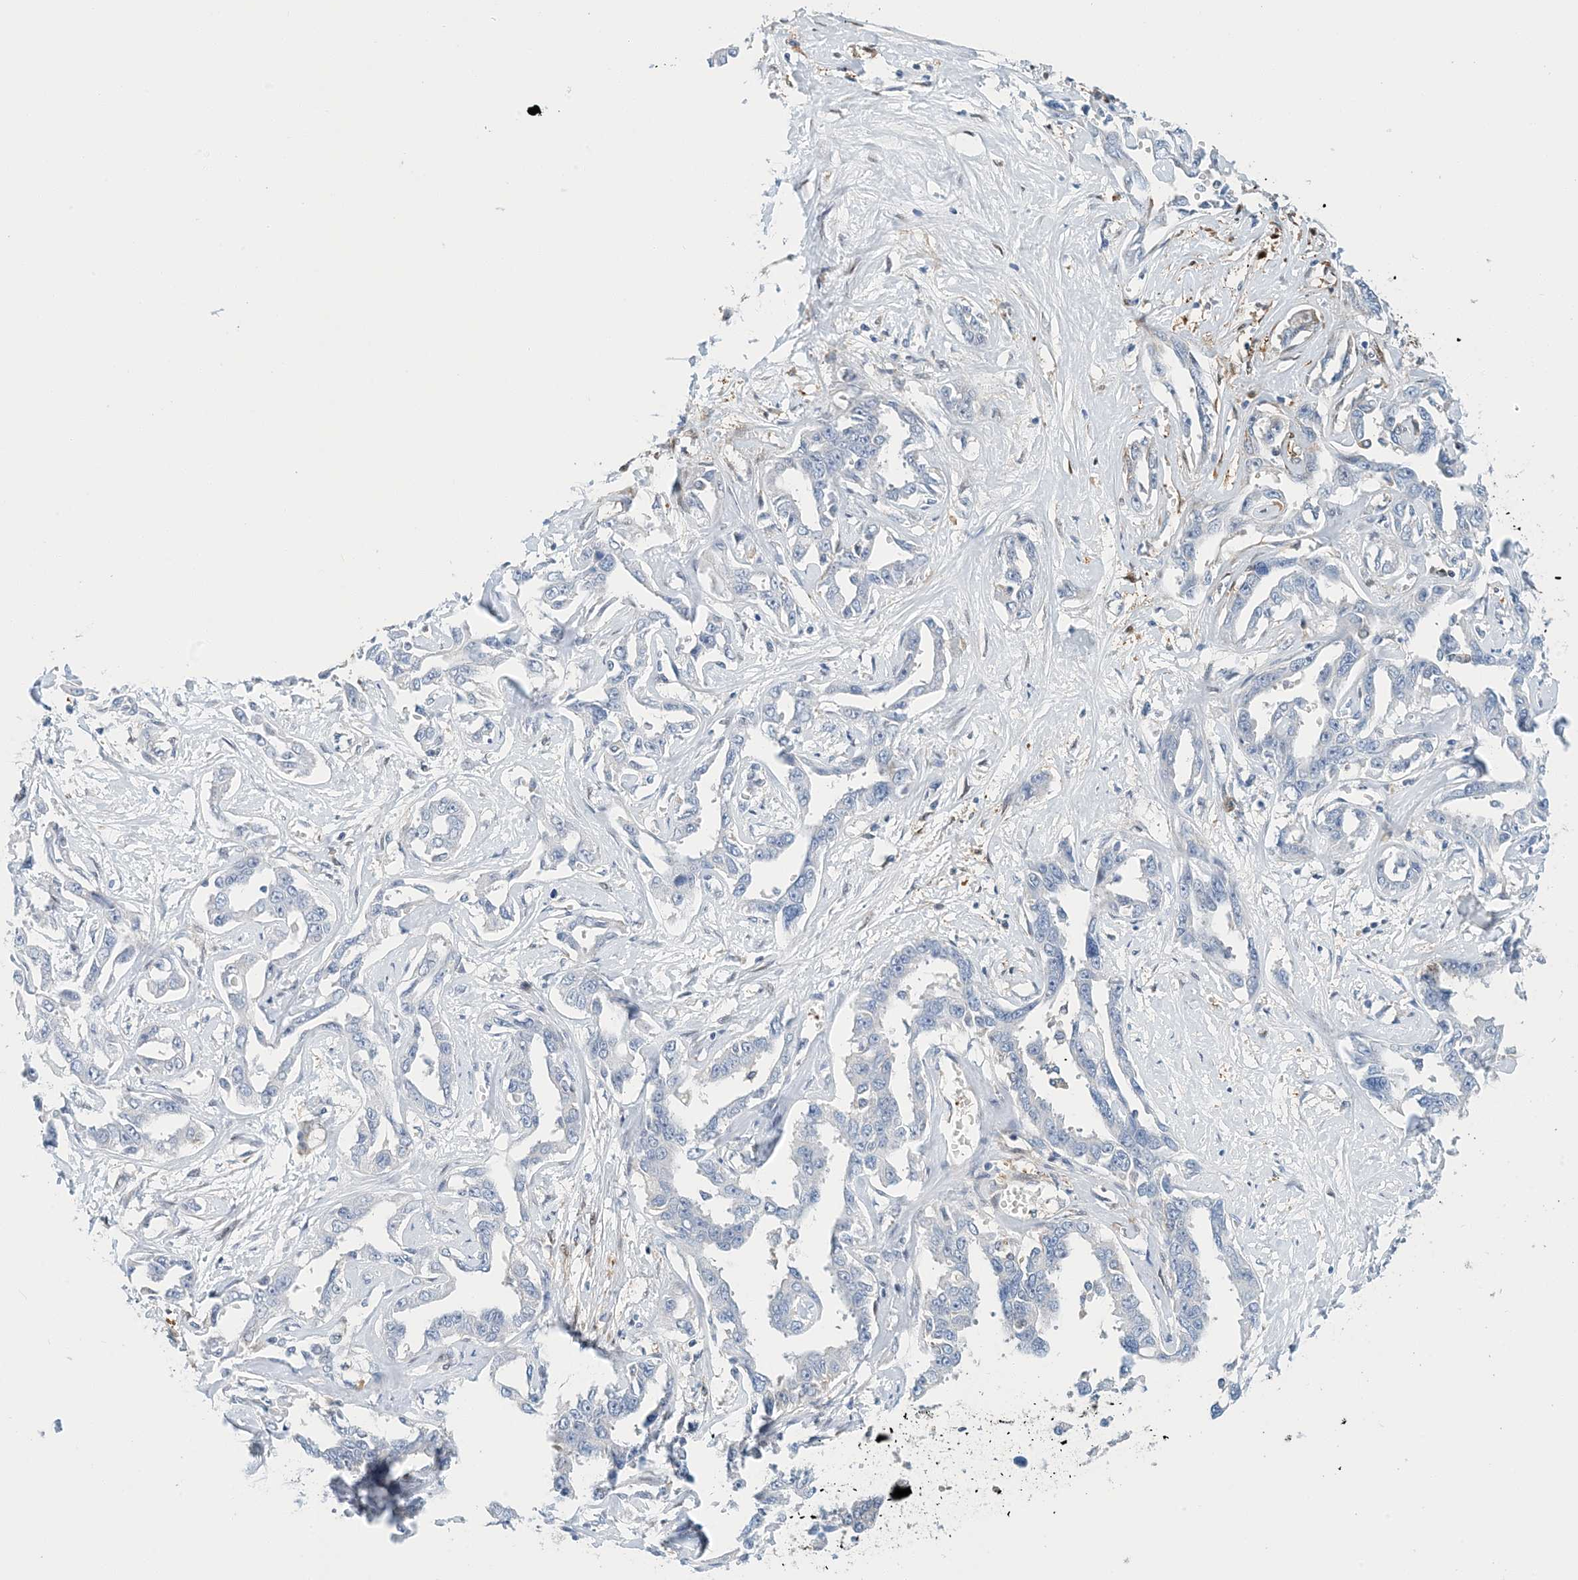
{"staining": {"intensity": "negative", "quantity": "none", "location": "none"}, "tissue": "liver cancer", "cell_type": "Tumor cells", "image_type": "cancer", "snomed": [{"axis": "morphology", "description": "Cholangiocarcinoma"}, {"axis": "topography", "description": "Liver"}], "caption": "Micrograph shows no protein positivity in tumor cells of liver cancer tissue.", "gene": "PCDHA2", "patient": {"sex": "male", "age": 59}}